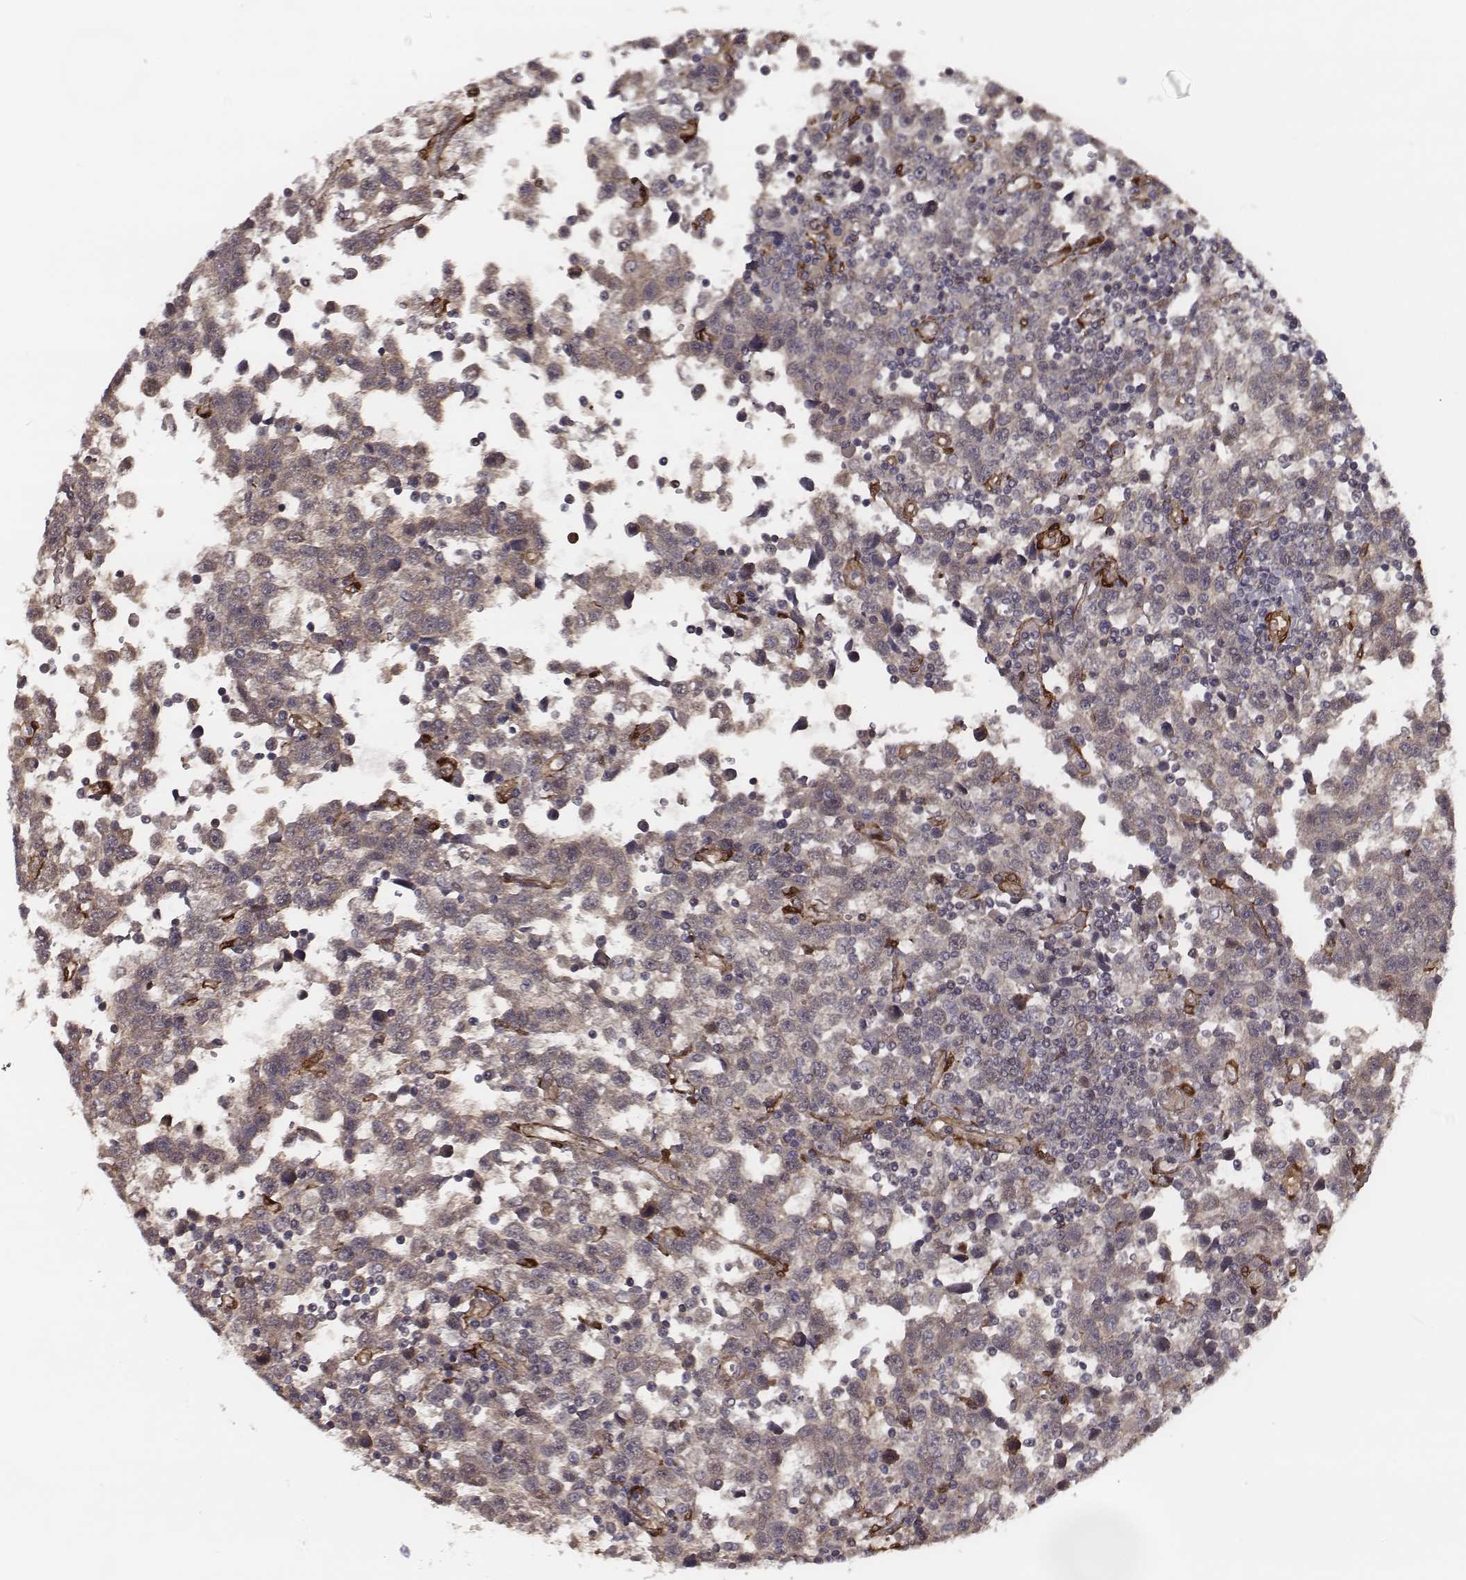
{"staining": {"intensity": "weak", "quantity": ">75%", "location": "cytoplasmic/membranous"}, "tissue": "testis cancer", "cell_type": "Tumor cells", "image_type": "cancer", "snomed": [{"axis": "morphology", "description": "Seminoma, NOS"}, {"axis": "topography", "description": "Testis"}], "caption": "High-magnification brightfield microscopy of testis cancer stained with DAB (3,3'-diaminobenzidine) (brown) and counterstained with hematoxylin (blue). tumor cells exhibit weak cytoplasmic/membranous positivity is present in approximately>75% of cells.", "gene": "ISYNA1", "patient": {"sex": "male", "age": 34}}